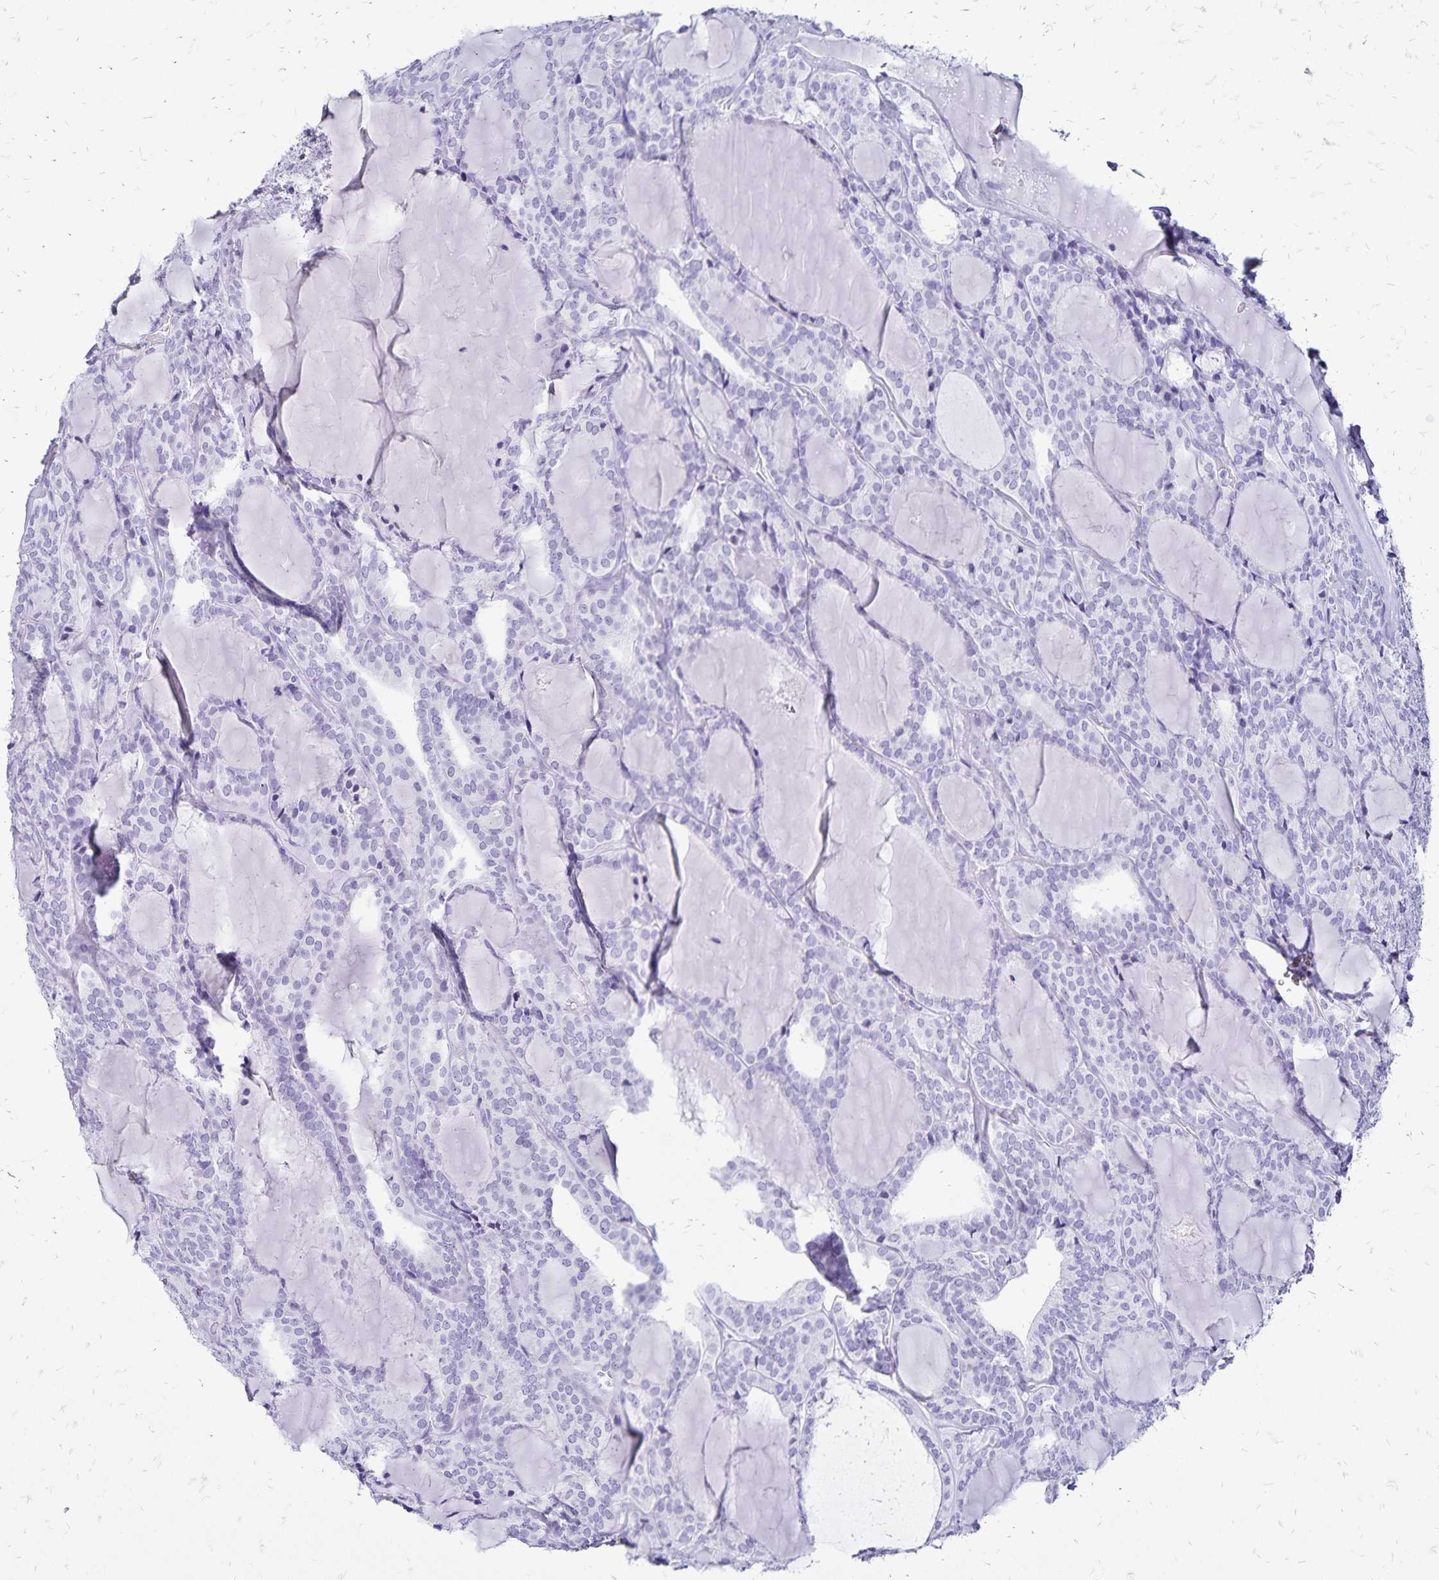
{"staining": {"intensity": "negative", "quantity": "none", "location": "none"}, "tissue": "thyroid cancer", "cell_type": "Tumor cells", "image_type": "cancer", "snomed": [{"axis": "morphology", "description": "Follicular adenoma carcinoma, NOS"}, {"axis": "topography", "description": "Thyroid gland"}], "caption": "Immunohistochemistry of human thyroid cancer reveals no staining in tumor cells.", "gene": "LIN28B", "patient": {"sex": "male", "age": 74}}